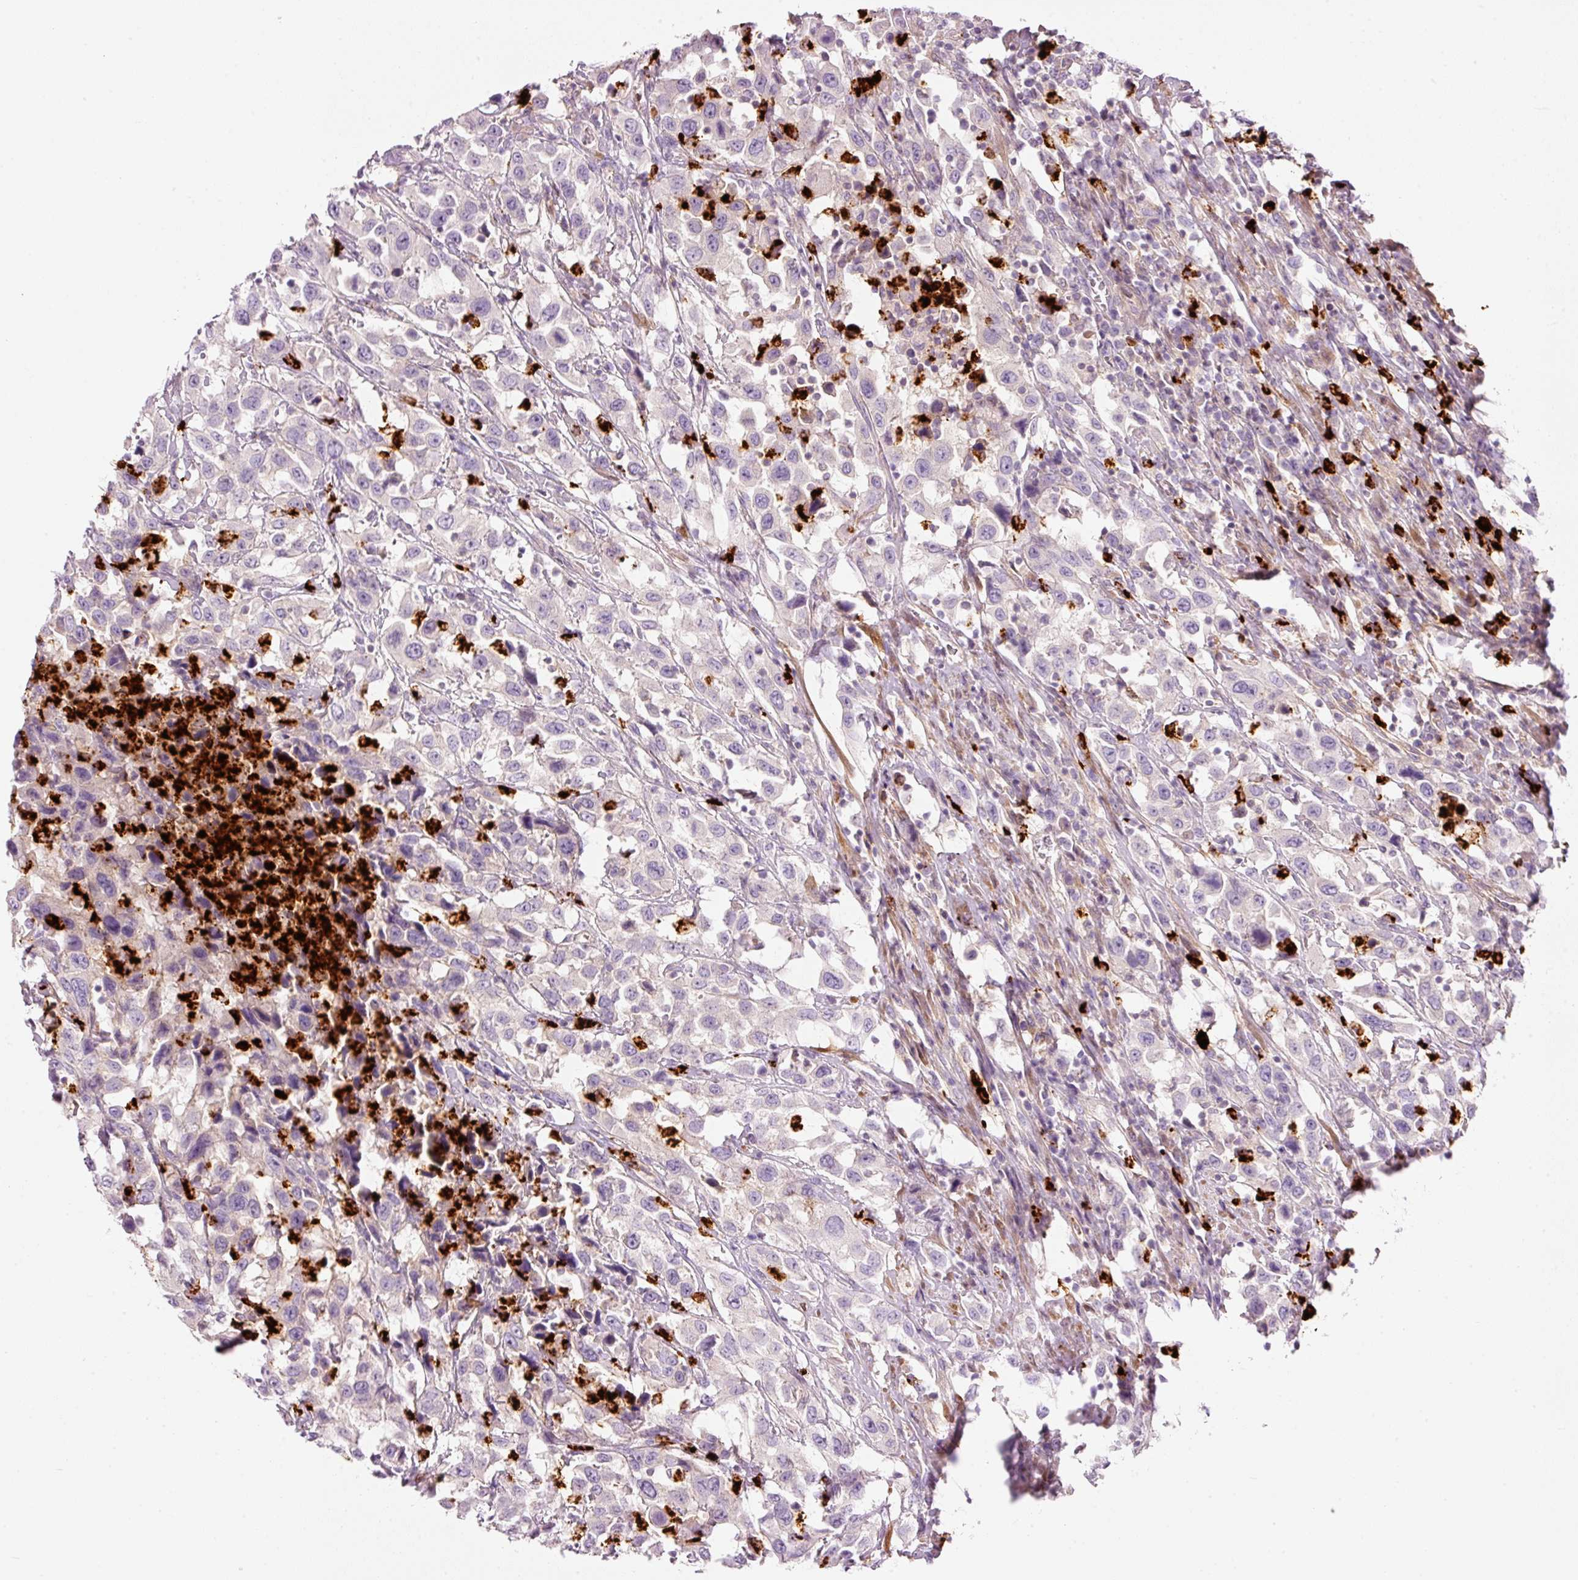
{"staining": {"intensity": "negative", "quantity": "none", "location": "none"}, "tissue": "urothelial cancer", "cell_type": "Tumor cells", "image_type": "cancer", "snomed": [{"axis": "morphology", "description": "Urothelial carcinoma, High grade"}, {"axis": "topography", "description": "Urinary bladder"}], "caption": "This image is of urothelial carcinoma (high-grade) stained with IHC to label a protein in brown with the nuclei are counter-stained blue. There is no staining in tumor cells. (DAB IHC with hematoxylin counter stain).", "gene": "MAP3K3", "patient": {"sex": "male", "age": 61}}